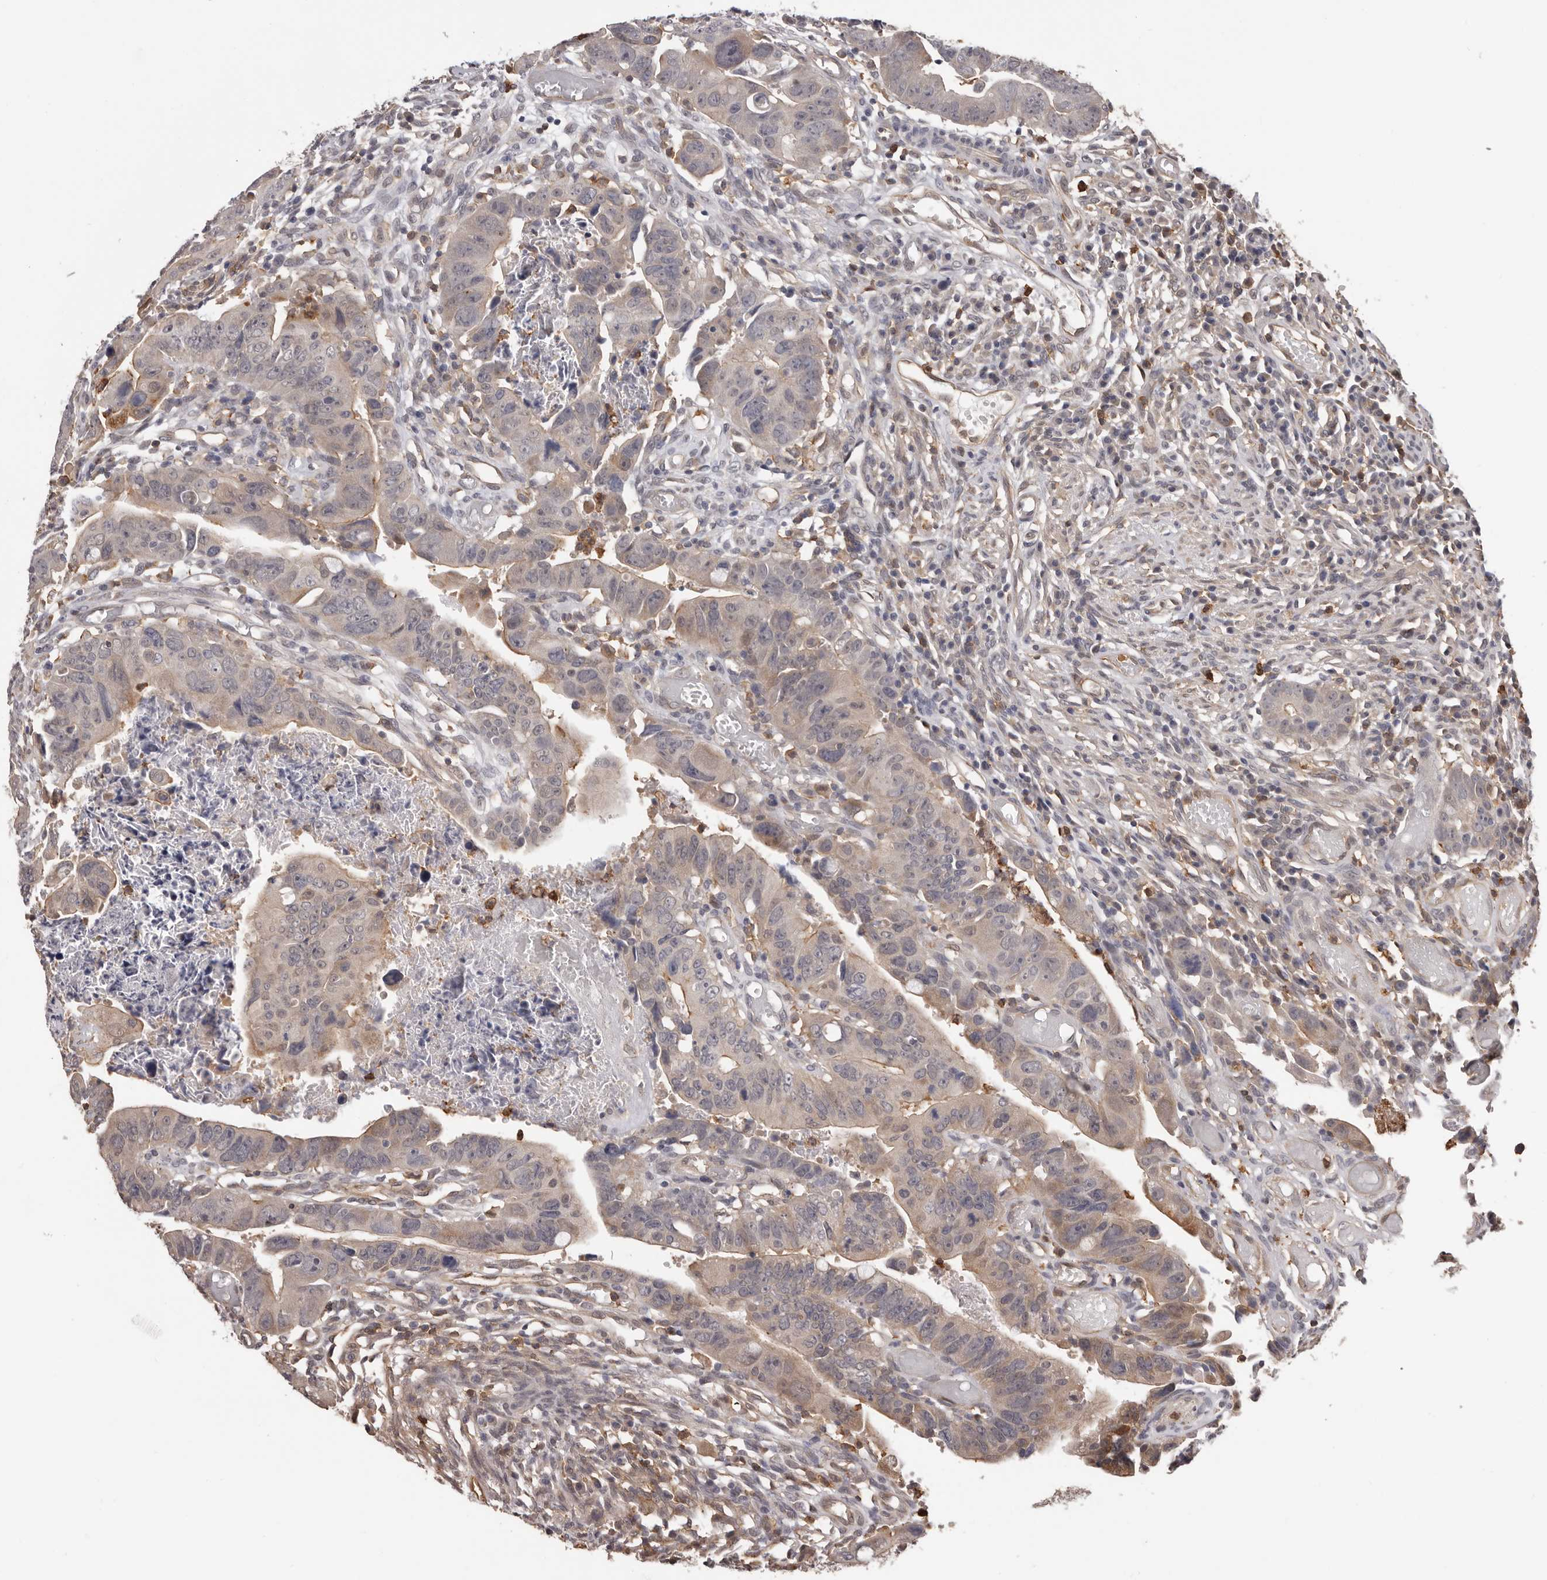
{"staining": {"intensity": "weak", "quantity": "25%-75%", "location": "cytoplasmic/membranous"}, "tissue": "colorectal cancer", "cell_type": "Tumor cells", "image_type": "cancer", "snomed": [{"axis": "morphology", "description": "Adenocarcinoma, NOS"}, {"axis": "topography", "description": "Rectum"}], "caption": "A high-resolution micrograph shows IHC staining of colorectal cancer (adenocarcinoma), which reveals weak cytoplasmic/membranous positivity in approximately 25%-75% of tumor cells.", "gene": "PRR12", "patient": {"sex": "female", "age": 65}}